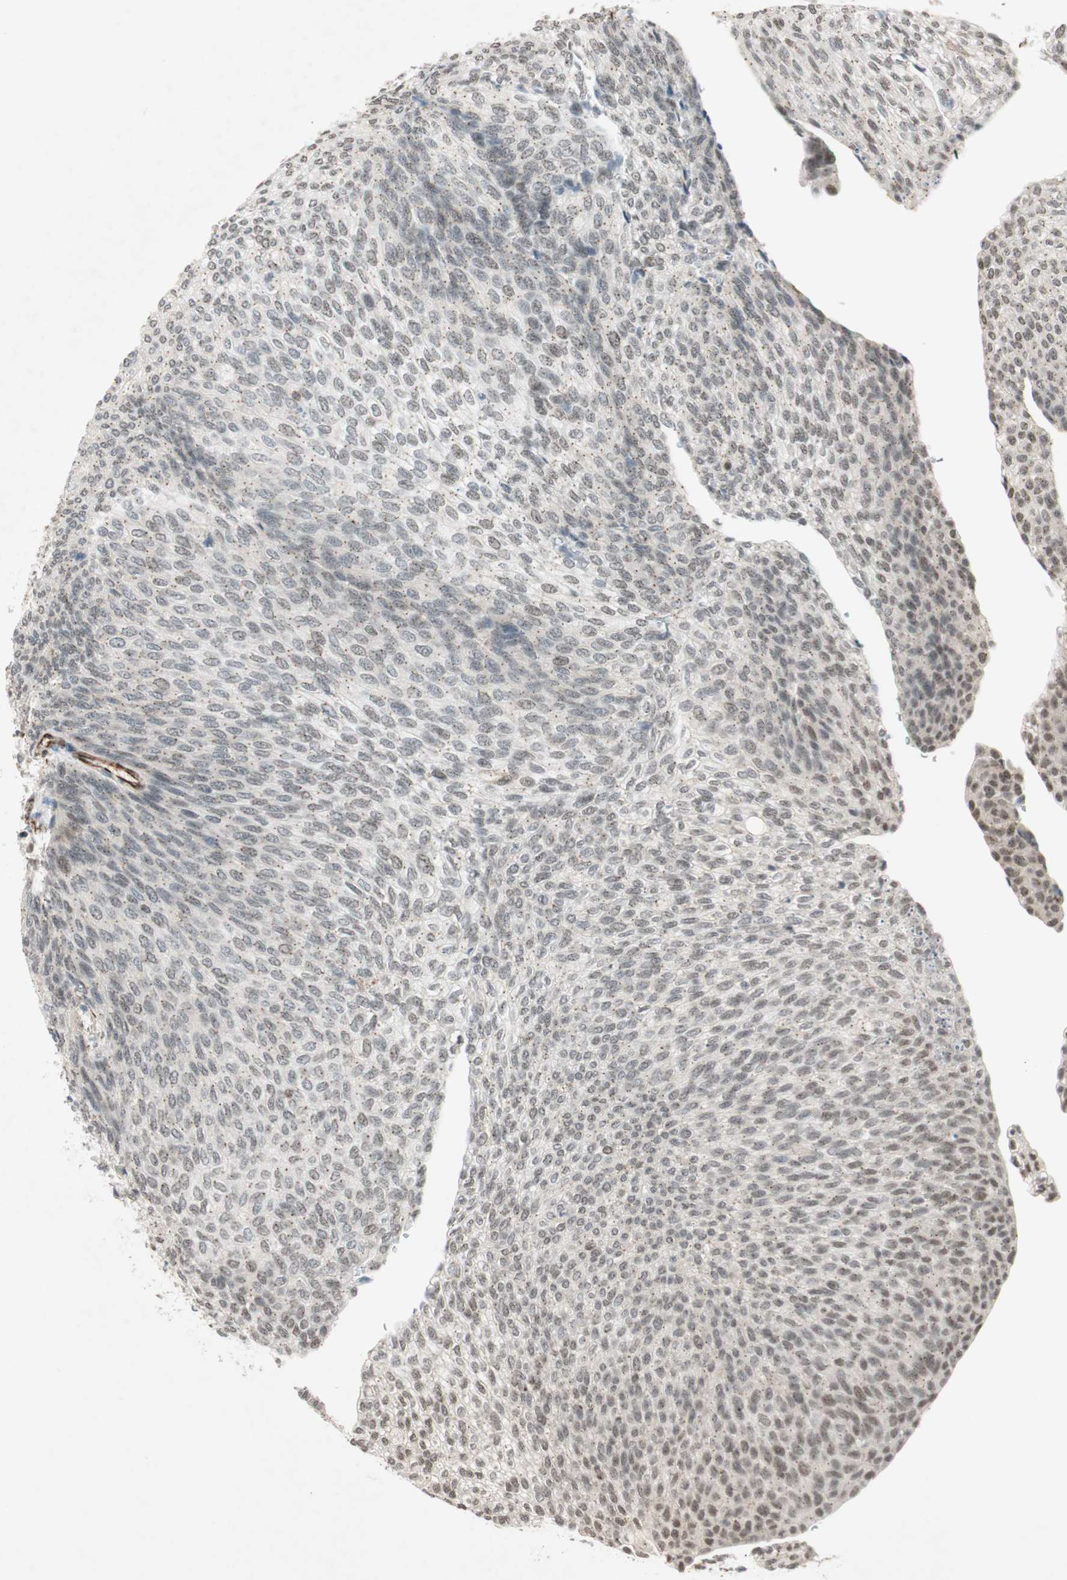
{"staining": {"intensity": "weak", "quantity": "25%-75%", "location": "cytoplasmic/membranous,nuclear"}, "tissue": "urothelial cancer", "cell_type": "Tumor cells", "image_type": "cancer", "snomed": [{"axis": "morphology", "description": "Urothelial carcinoma, Low grade"}, {"axis": "topography", "description": "Urinary bladder"}], "caption": "There is low levels of weak cytoplasmic/membranous and nuclear expression in tumor cells of urothelial cancer, as demonstrated by immunohistochemical staining (brown color).", "gene": "CDK19", "patient": {"sex": "female", "age": 79}}